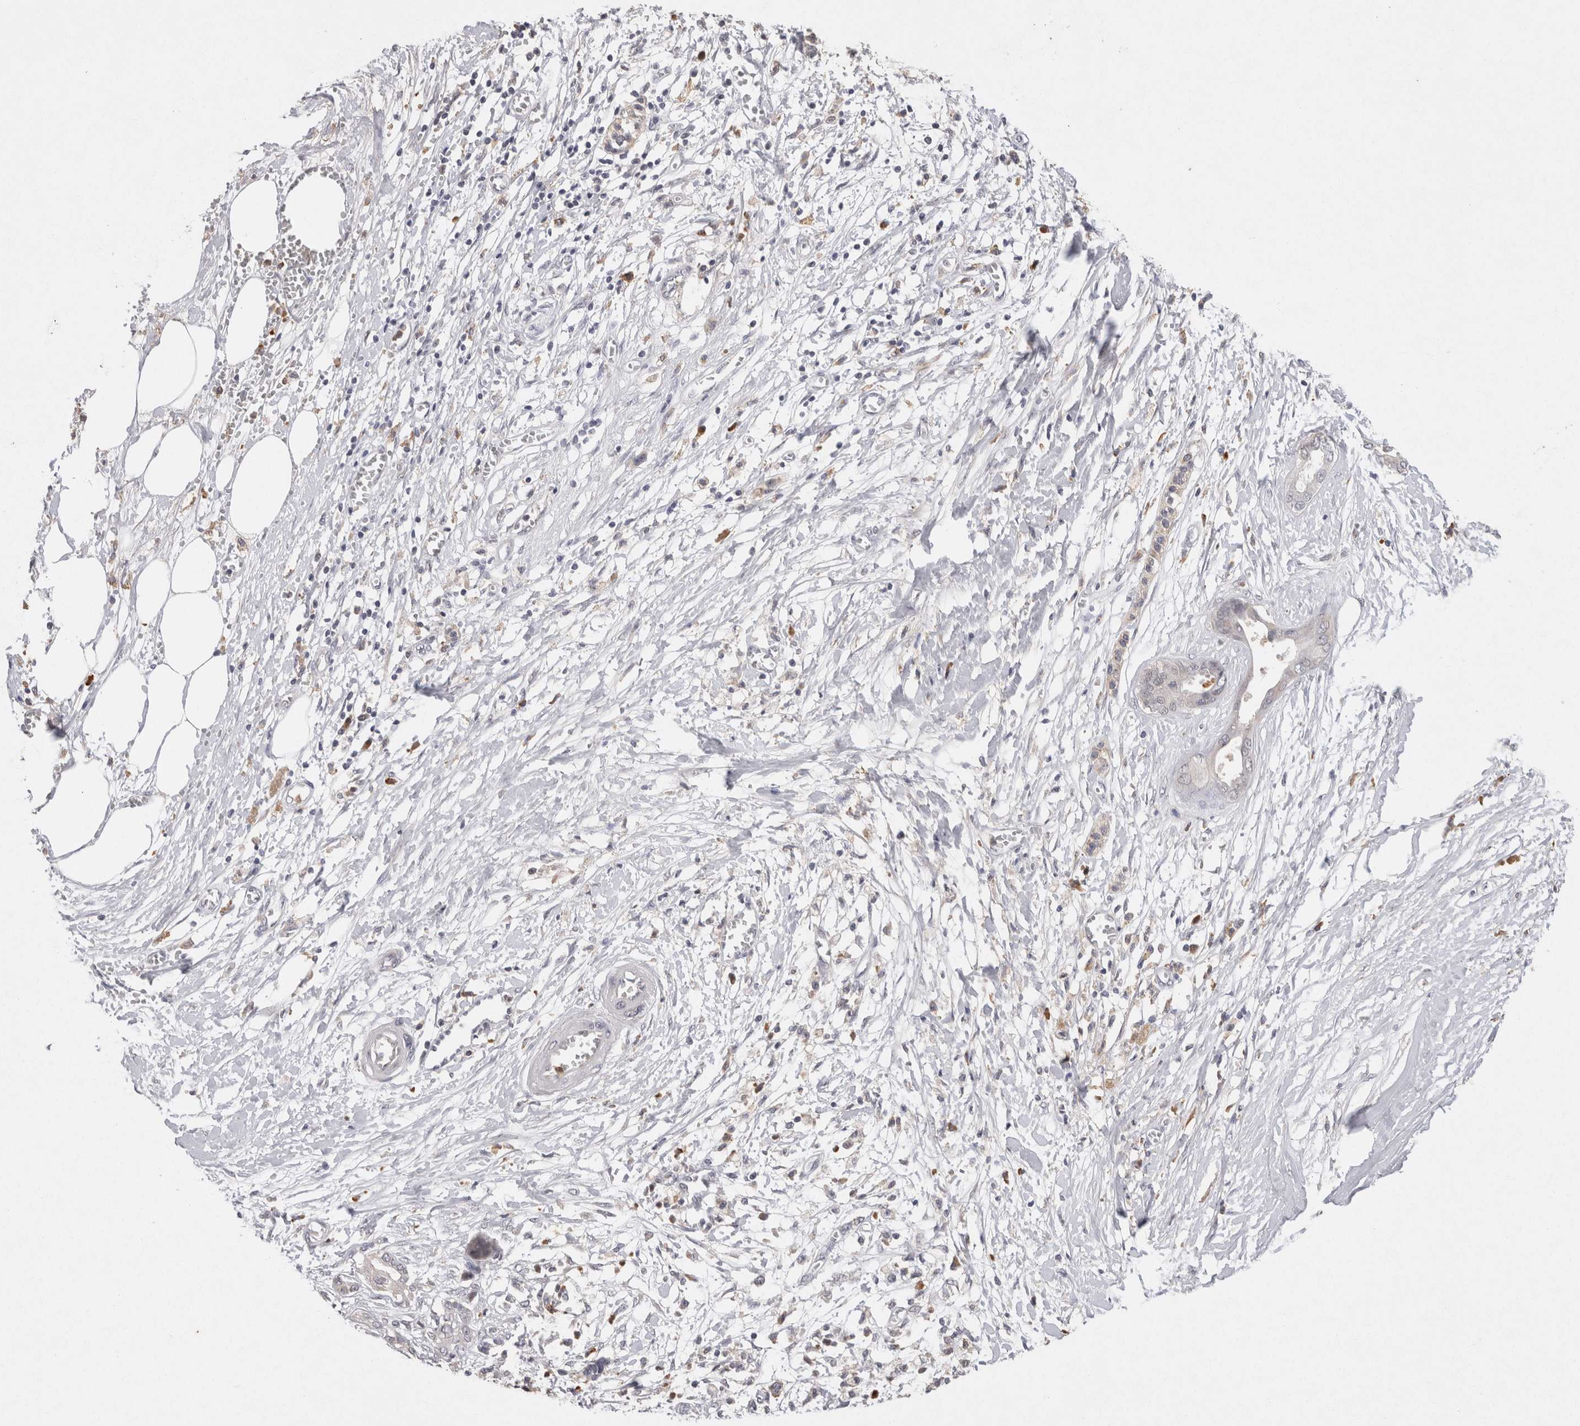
{"staining": {"intensity": "negative", "quantity": "none", "location": "none"}, "tissue": "pancreatic cancer", "cell_type": "Tumor cells", "image_type": "cancer", "snomed": [{"axis": "morphology", "description": "Adenocarcinoma, NOS"}, {"axis": "topography", "description": "Pancreas"}], "caption": "This is an immunohistochemistry histopathology image of pancreatic adenocarcinoma. There is no positivity in tumor cells.", "gene": "VSIG4", "patient": {"sex": "male", "age": 56}}